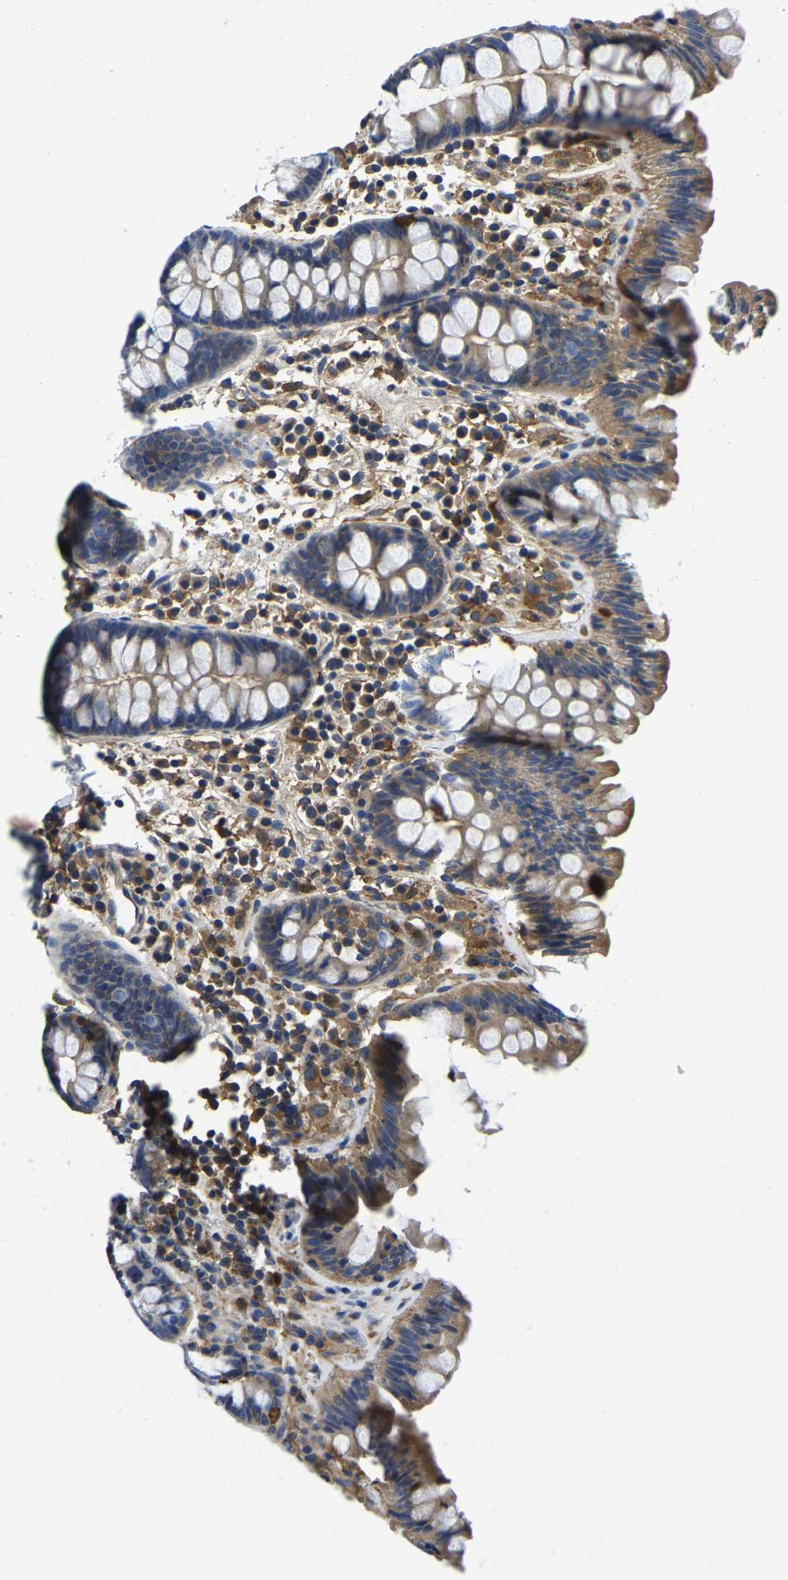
{"staining": {"intensity": "weak", "quantity": ">75%", "location": "cytoplasmic/membranous"}, "tissue": "colon", "cell_type": "Endothelial cells", "image_type": "normal", "snomed": [{"axis": "morphology", "description": "Normal tissue, NOS"}, {"axis": "topography", "description": "Colon"}], "caption": "Immunohistochemistry histopathology image of benign colon: human colon stained using IHC exhibits low levels of weak protein expression localized specifically in the cytoplasmic/membranous of endothelial cells, appearing as a cytoplasmic/membranous brown color.", "gene": "STAT2", "patient": {"sex": "female", "age": 80}}